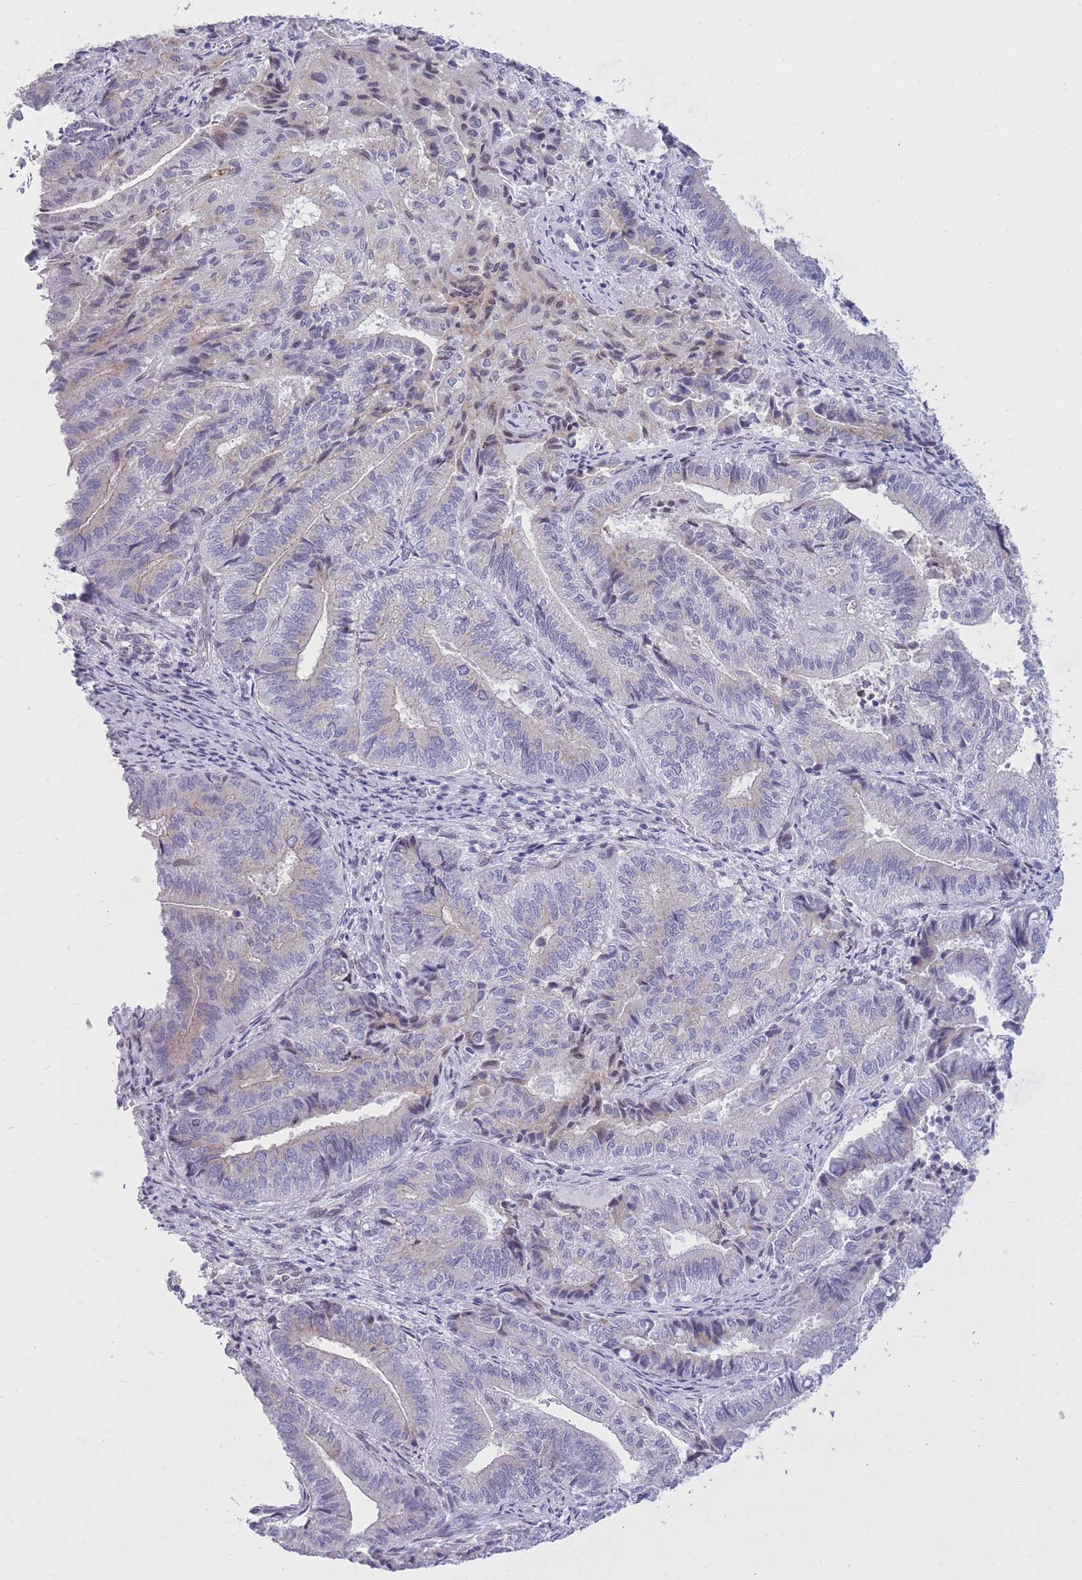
{"staining": {"intensity": "weak", "quantity": "<25%", "location": "nuclear"}, "tissue": "endometrial cancer", "cell_type": "Tumor cells", "image_type": "cancer", "snomed": [{"axis": "morphology", "description": "Adenocarcinoma, NOS"}, {"axis": "topography", "description": "Endometrium"}], "caption": "Immunohistochemistry (IHC) photomicrograph of neoplastic tissue: human endometrial cancer stained with DAB (3,3'-diaminobenzidine) reveals no significant protein expression in tumor cells. (Brightfield microscopy of DAB (3,3'-diaminobenzidine) IHC at high magnification).", "gene": "HOOK2", "patient": {"sex": "female", "age": 80}}